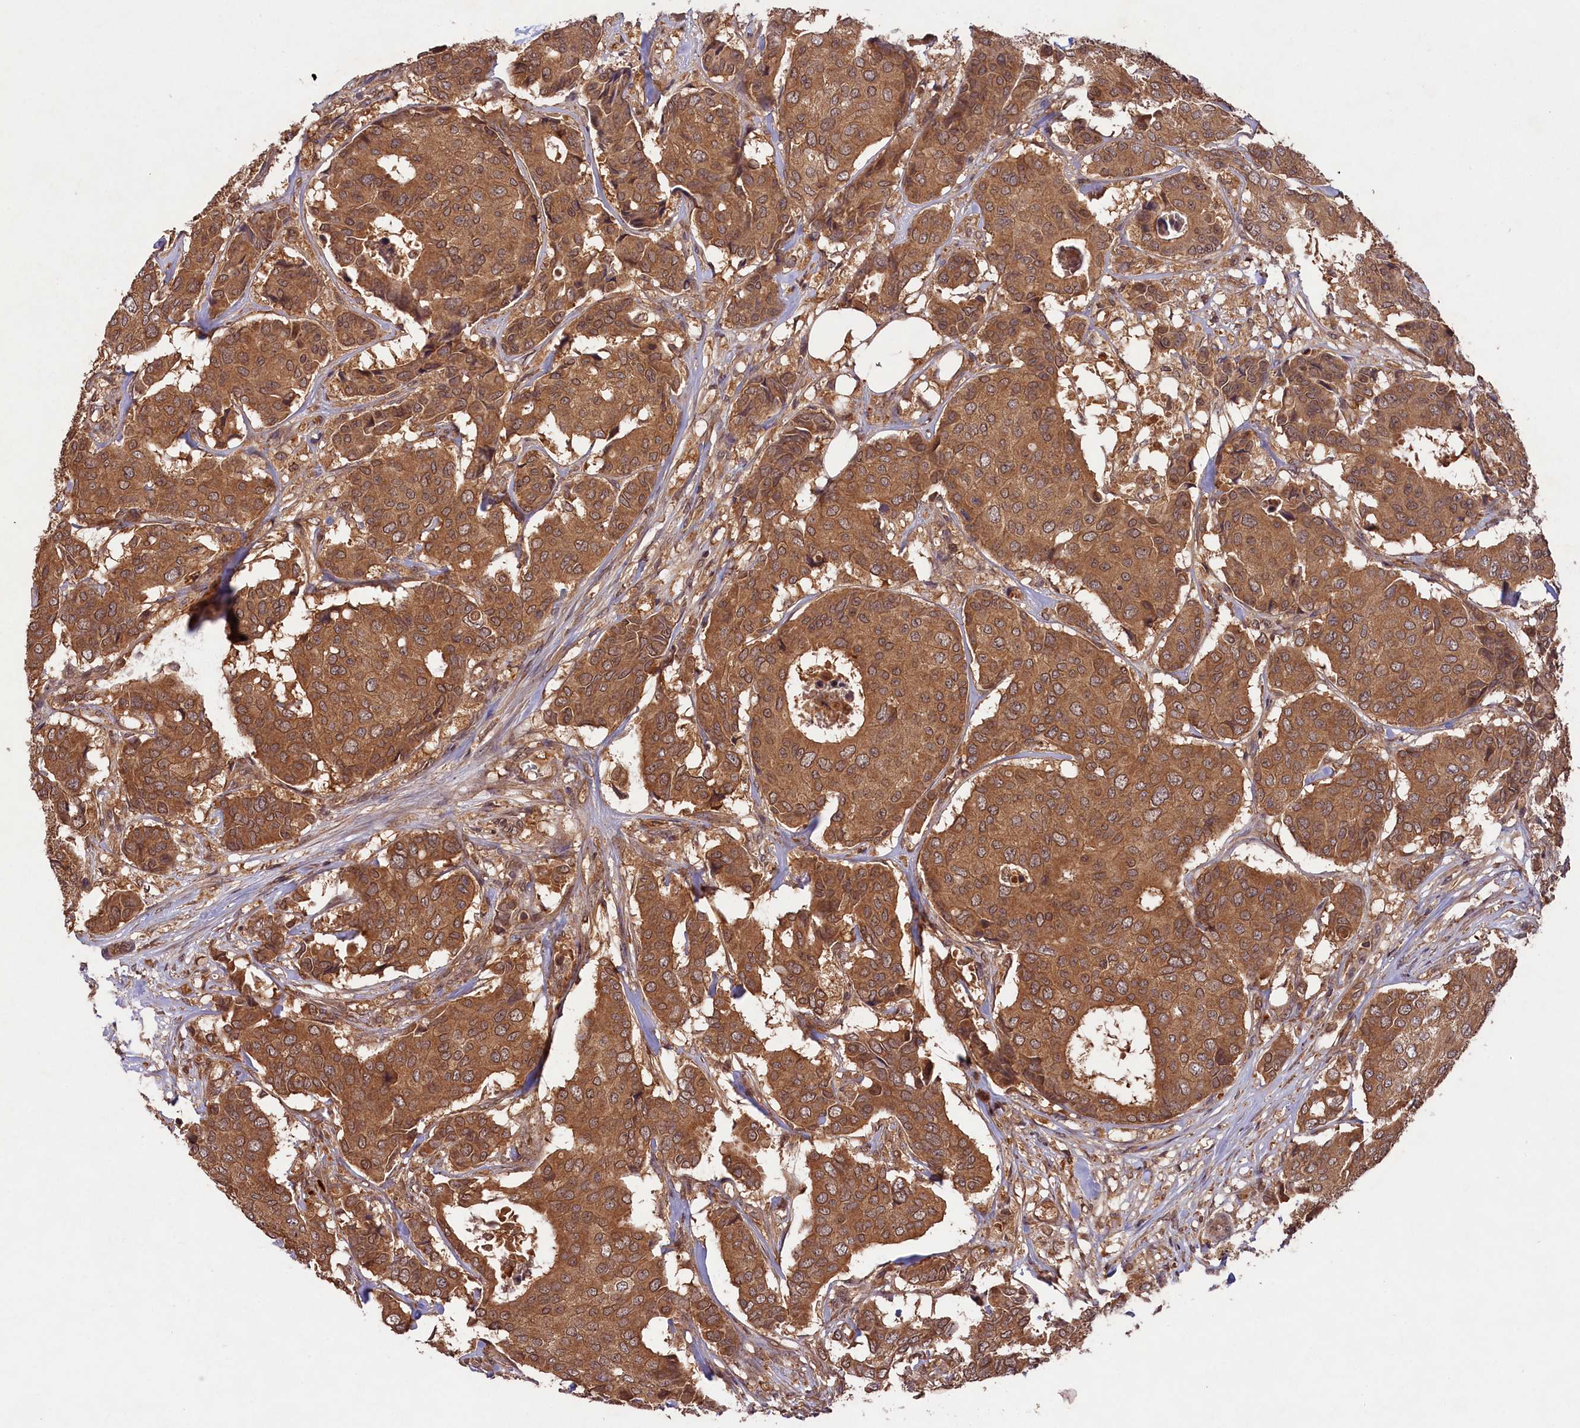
{"staining": {"intensity": "moderate", "quantity": ">75%", "location": "cytoplasmic/membranous"}, "tissue": "breast cancer", "cell_type": "Tumor cells", "image_type": "cancer", "snomed": [{"axis": "morphology", "description": "Duct carcinoma"}, {"axis": "topography", "description": "Breast"}], "caption": "Human breast cancer stained with a brown dye shows moderate cytoplasmic/membranous positive staining in about >75% of tumor cells.", "gene": "CHAC1", "patient": {"sex": "female", "age": 75}}